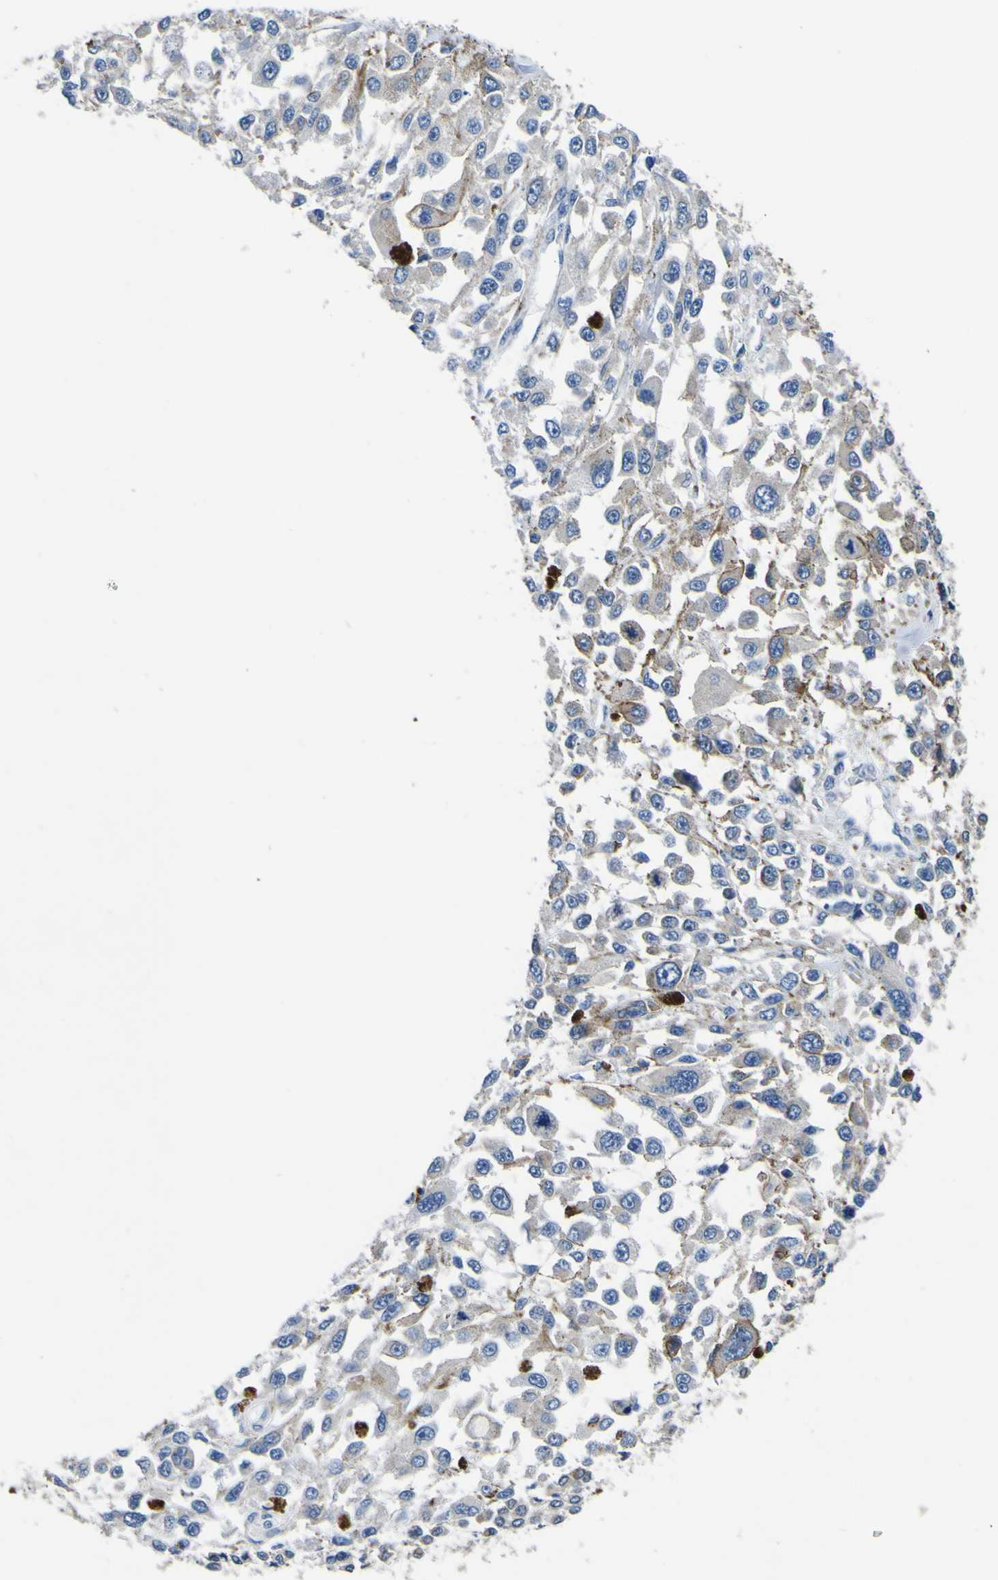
{"staining": {"intensity": "weak", "quantity": "<25%", "location": "cytoplasmic/membranous"}, "tissue": "melanoma", "cell_type": "Tumor cells", "image_type": "cancer", "snomed": [{"axis": "morphology", "description": "Malignant melanoma, Metastatic site"}, {"axis": "topography", "description": "Lymph node"}], "caption": "Histopathology image shows no protein positivity in tumor cells of malignant melanoma (metastatic site) tissue.", "gene": "AGAP3", "patient": {"sex": "male", "age": 59}}